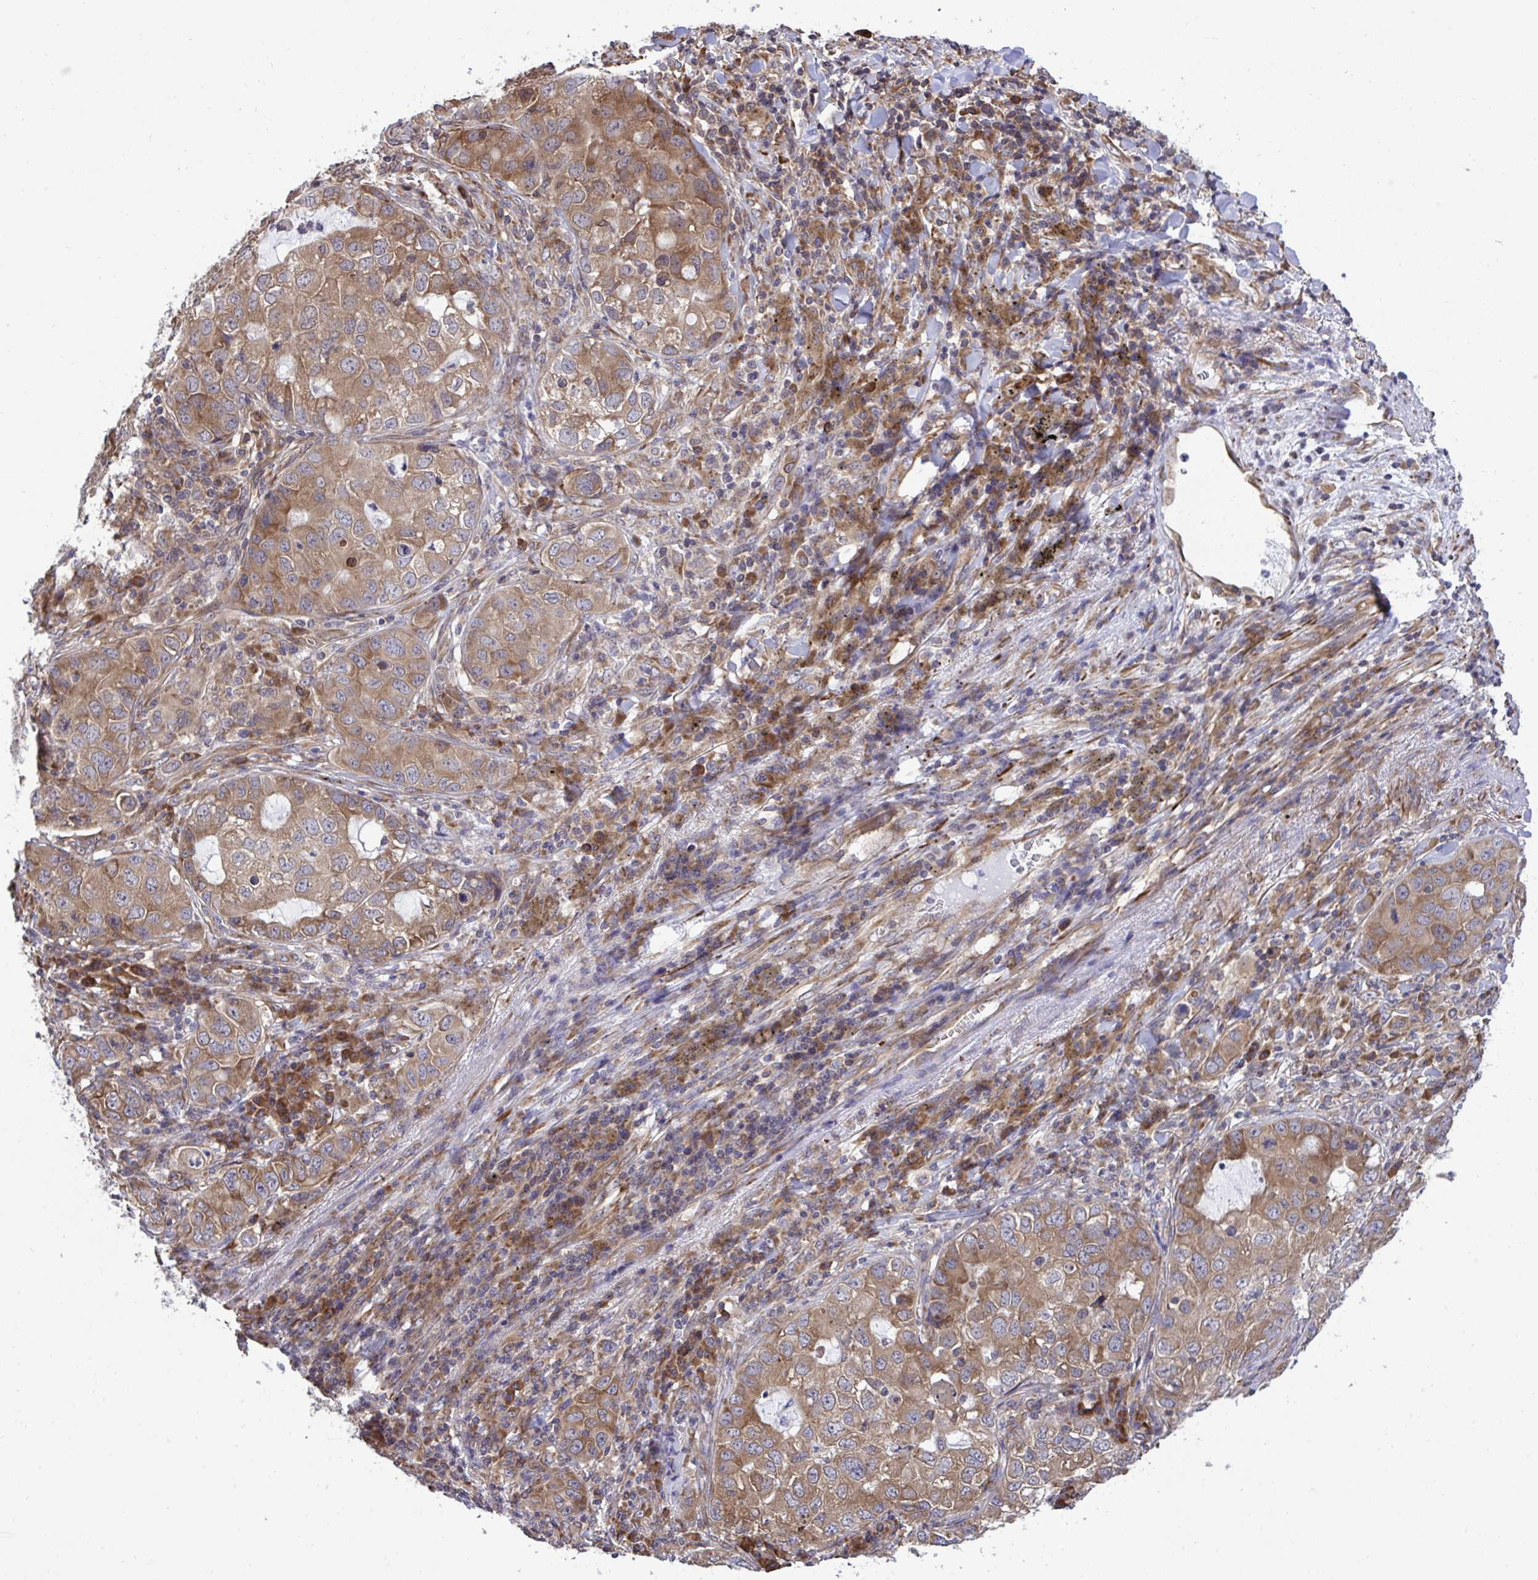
{"staining": {"intensity": "moderate", "quantity": ">75%", "location": "cytoplasmic/membranous"}, "tissue": "lung cancer", "cell_type": "Tumor cells", "image_type": "cancer", "snomed": [{"axis": "morphology", "description": "Normal morphology"}, {"axis": "morphology", "description": "Adenocarcinoma, NOS"}, {"axis": "topography", "description": "Lymph node"}, {"axis": "topography", "description": "Lung"}], "caption": "This histopathology image exhibits immunohistochemistry (IHC) staining of human lung cancer, with medium moderate cytoplasmic/membranous staining in about >75% of tumor cells.", "gene": "RPS15", "patient": {"sex": "female", "age": 51}}